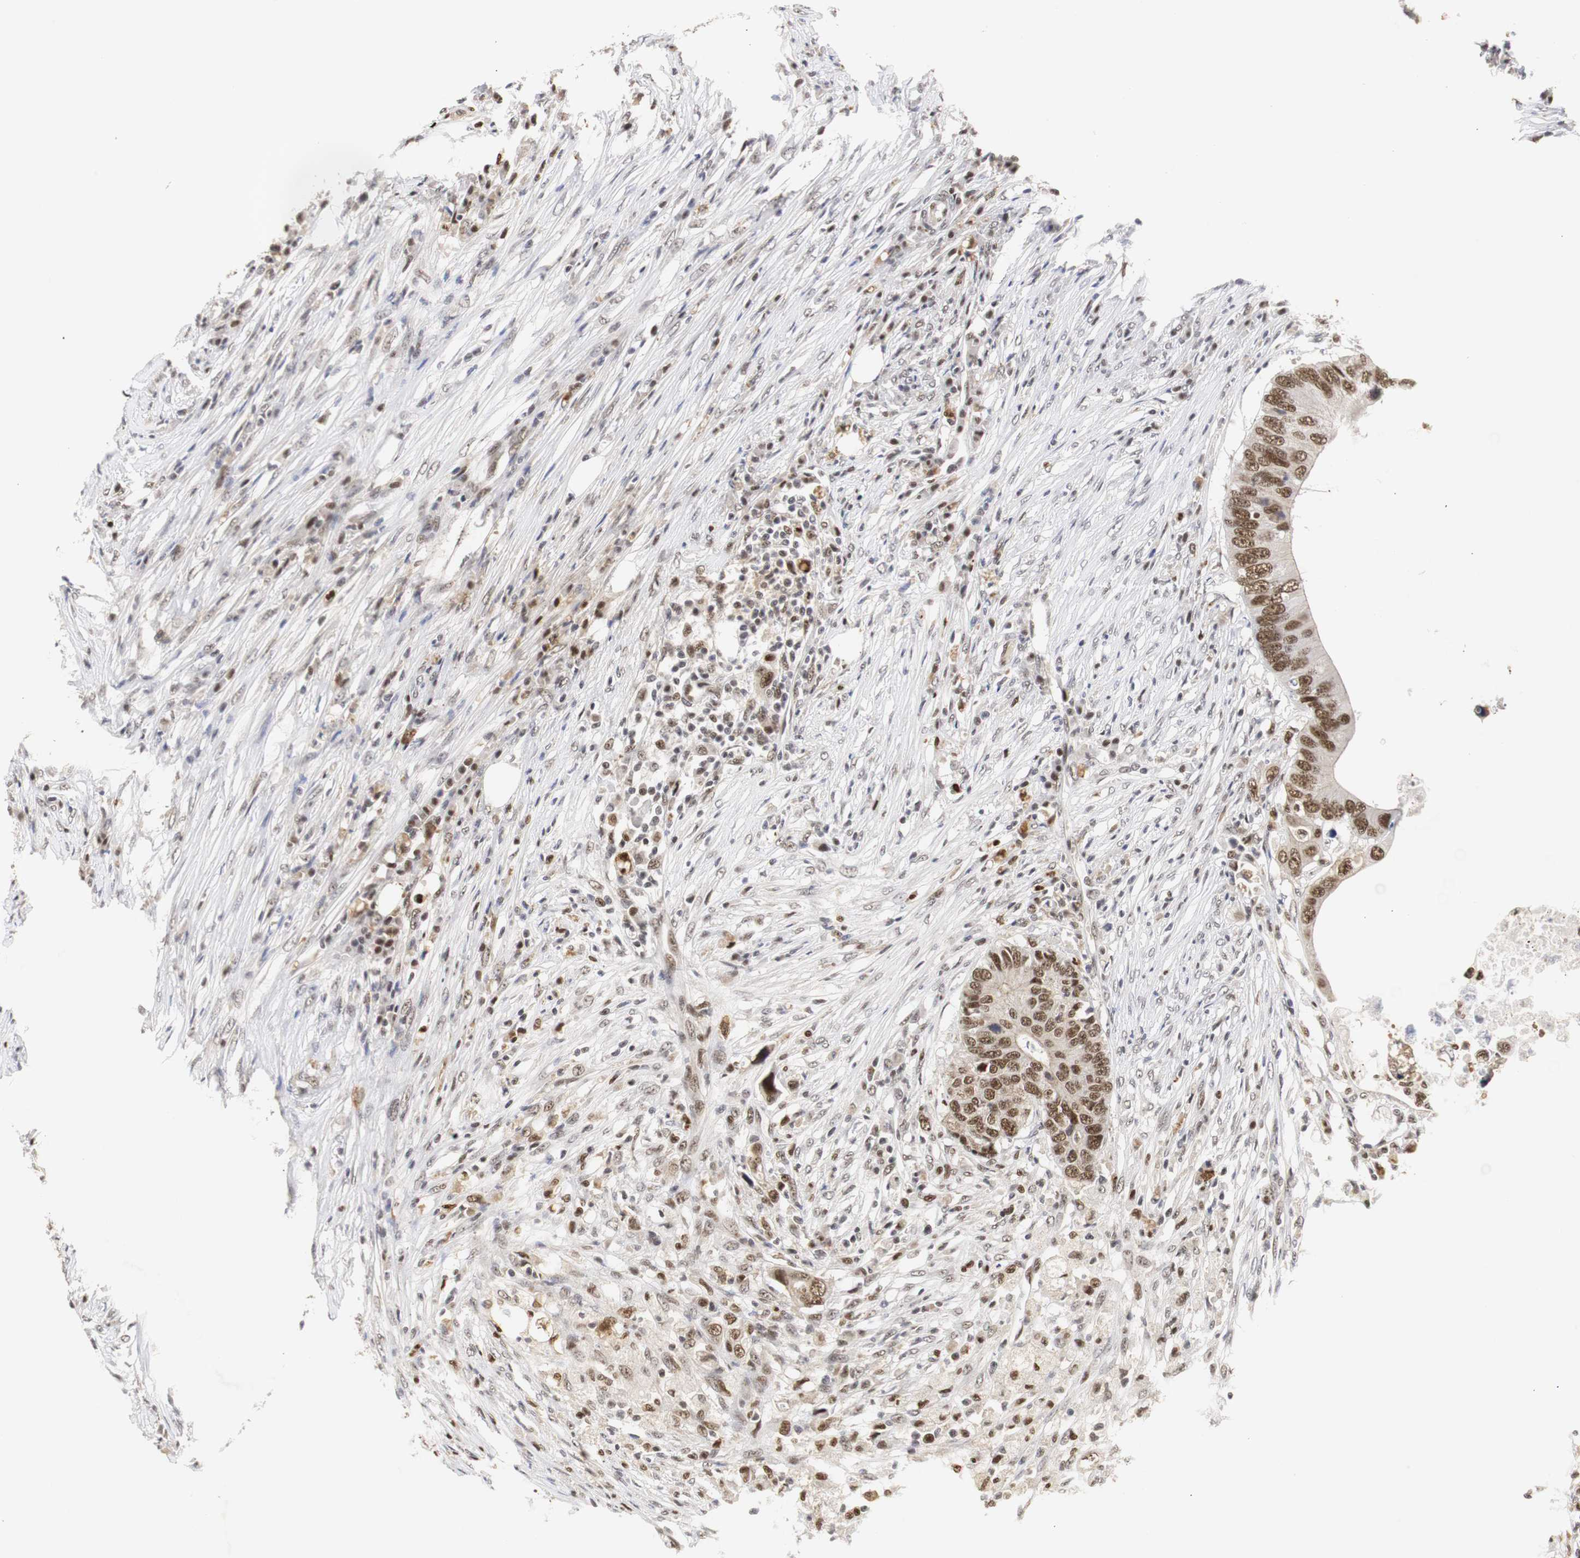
{"staining": {"intensity": "strong", "quantity": ">75%", "location": "nuclear"}, "tissue": "colorectal cancer", "cell_type": "Tumor cells", "image_type": "cancer", "snomed": [{"axis": "morphology", "description": "Adenocarcinoma, NOS"}, {"axis": "topography", "description": "Colon"}], "caption": "Brown immunohistochemical staining in colorectal cancer displays strong nuclear staining in about >75% of tumor cells. Ihc stains the protein of interest in brown and the nuclei are stained blue.", "gene": "ZFC3H1", "patient": {"sex": "male", "age": 71}}